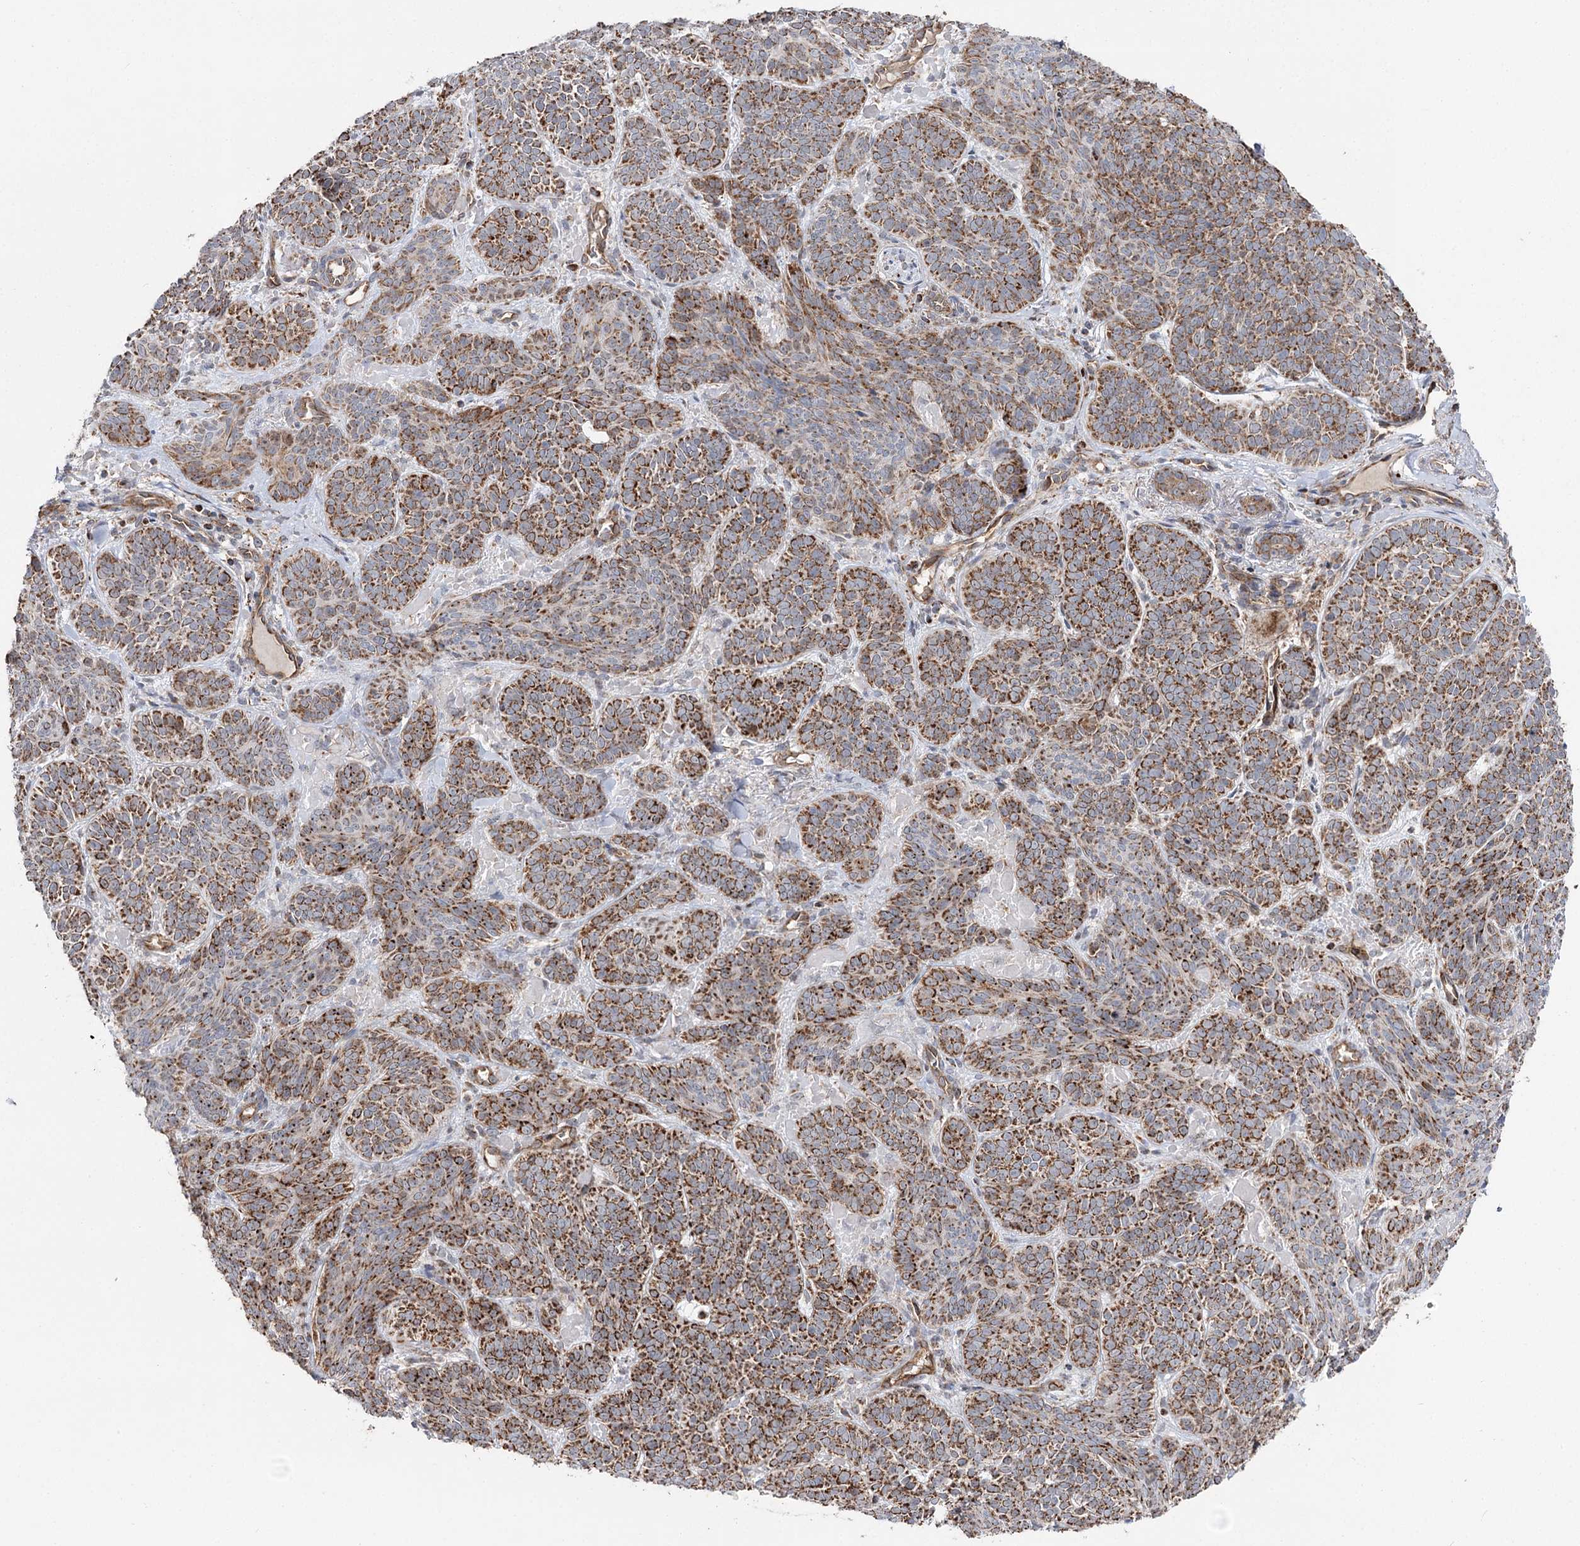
{"staining": {"intensity": "moderate", "quantity": ">75%", "location": "cytoplasmic/membranous"}, "tissue": "skin cancer", "cell_type": "Tumor cells", "image_type": "cancer", "snomed": [{"axis": "morphology", "description": "Basal cell carcinoma"}, {"axis": "topography", "description": "Skin"}], "caption": "A photomicrograph of human skin cancer (basal cell carcinoma) stained for a protein reveals moderate cytoplasmic/membranous brown staining in tumor cells.", "gene": "CBR4", "patient": {"sex": "male", "age": 85}}